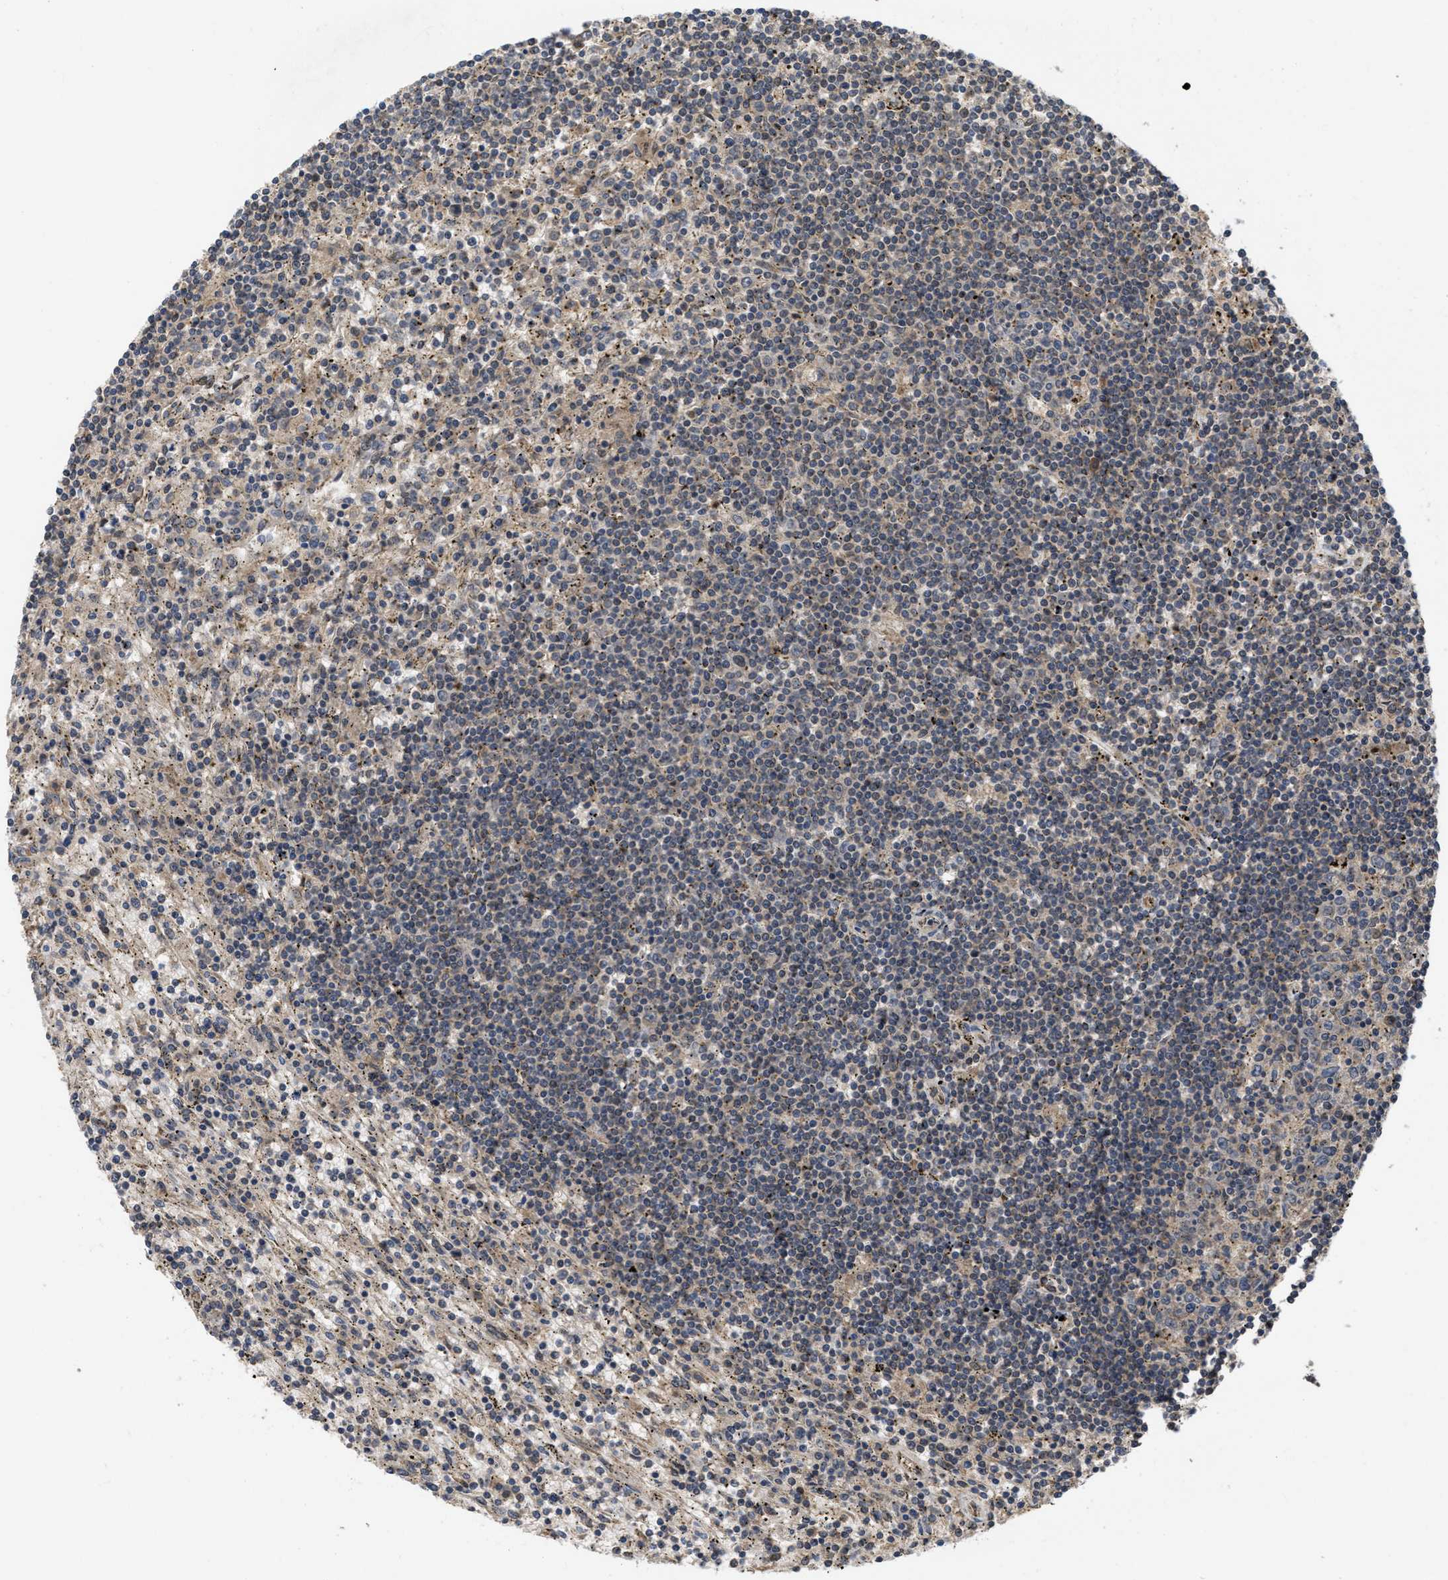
{"staining": {"intensity": "weak", "quantity": "<25%", "location": "cytoplasmic/membranous"}, "tissue": "lymphoma", "cell_type": "Tumor cells", "image_type": "cancer", "snomed": [{"axis": "morphology", "description": "Malignant lymphoma, non-Hodgkin's type, Low grade"}, {"axis": "topography", "description": "Spleen"}], "caption": "There is no significant positivity in tumor cells of low-grade malignant lymphoma, non-Hodgkin's type.", "gene": "FZD6", "patient": {"sex": "male", "age": 76}}